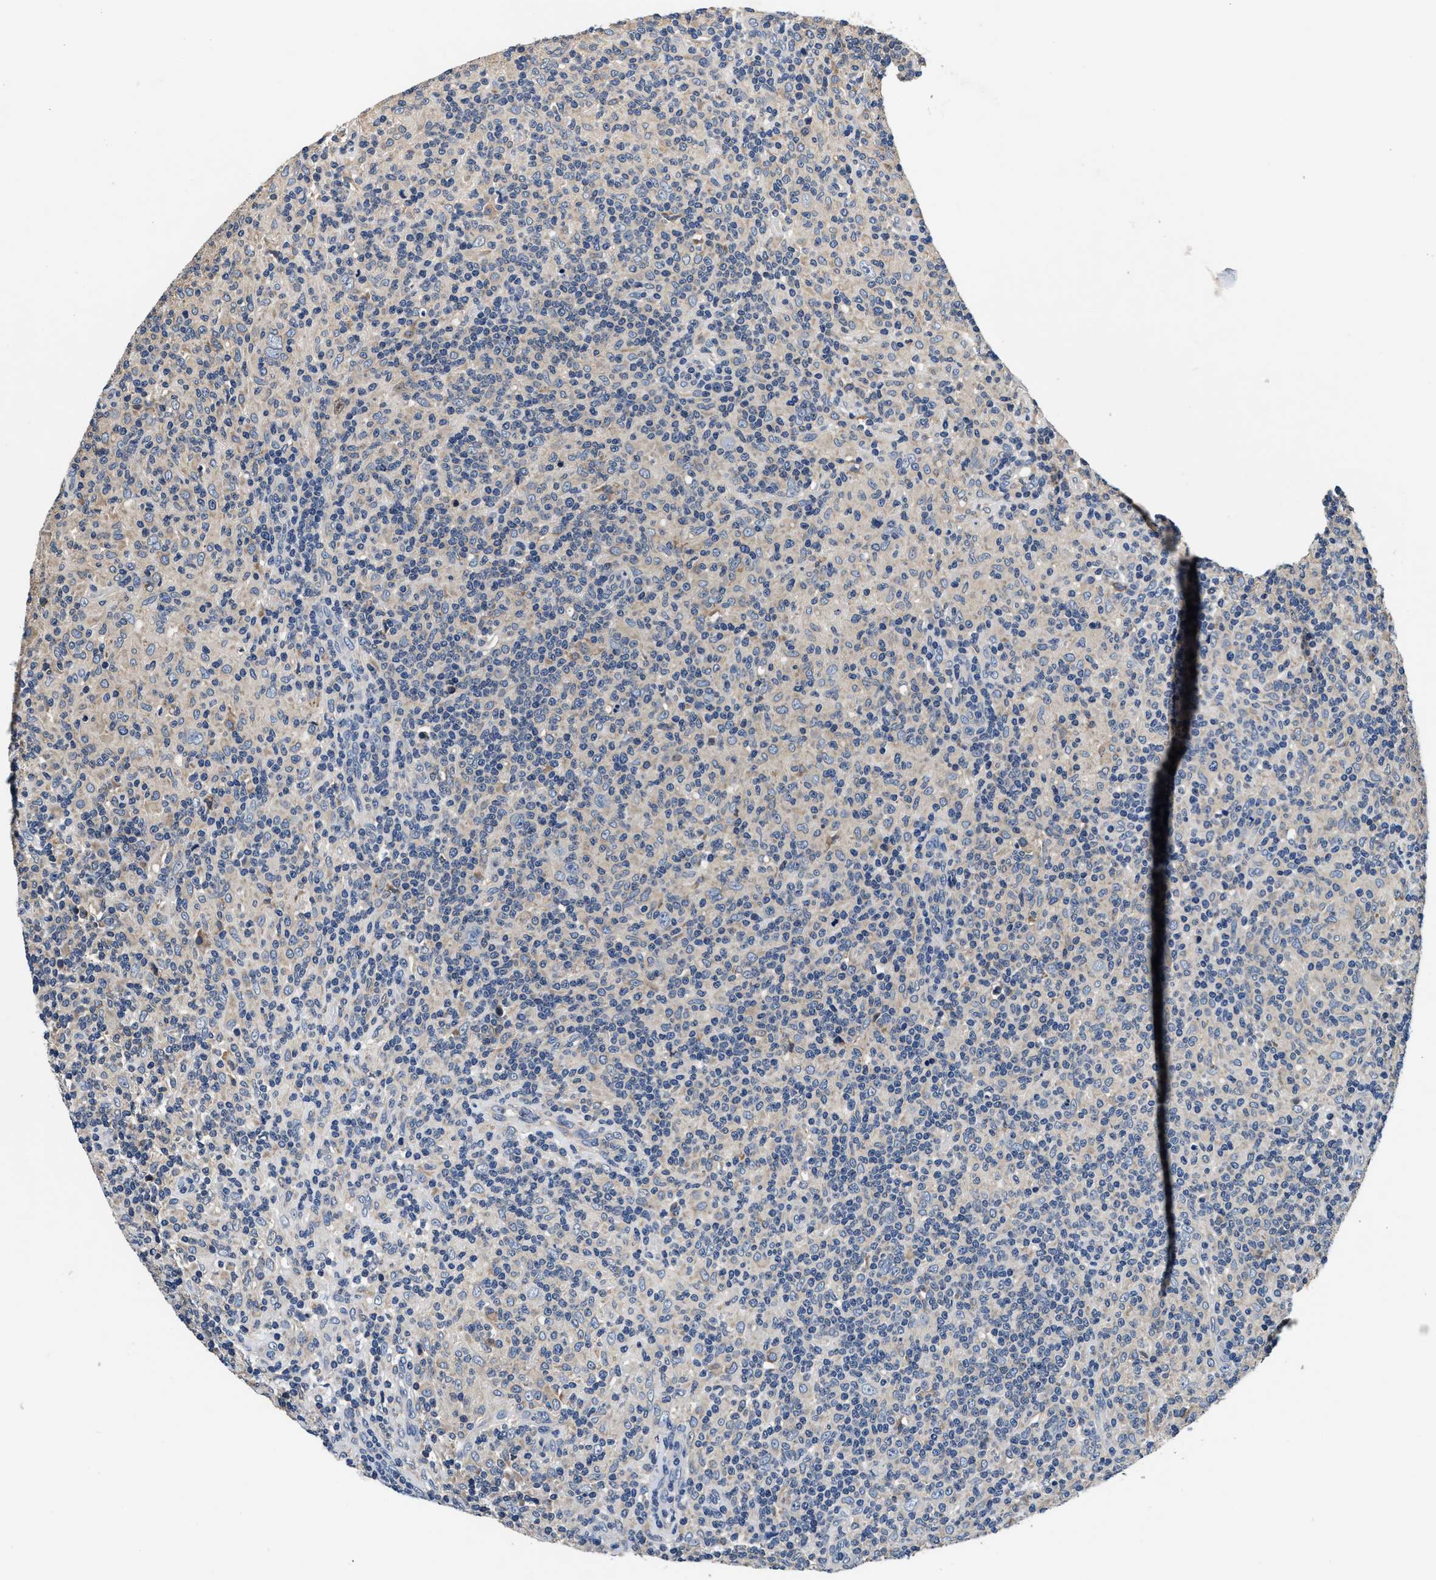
{"staining": {"intensity": "negative", "quantity": "none", "location": "none"}, "tissue": "lymphoma", "cell_type": "Tumor cells", "image_type": "cancer", "snomed": [{"axis": "morphology", "description": "Hodgkin's disease, NOS"}, {"axis": "topography", "description": "Lymph node"}], "caption": "Tumor cells show no significant positivity in Hodgkin's disease.", "gene": "ANKIB1", "patient": {"sex": "male", "age": 70}}